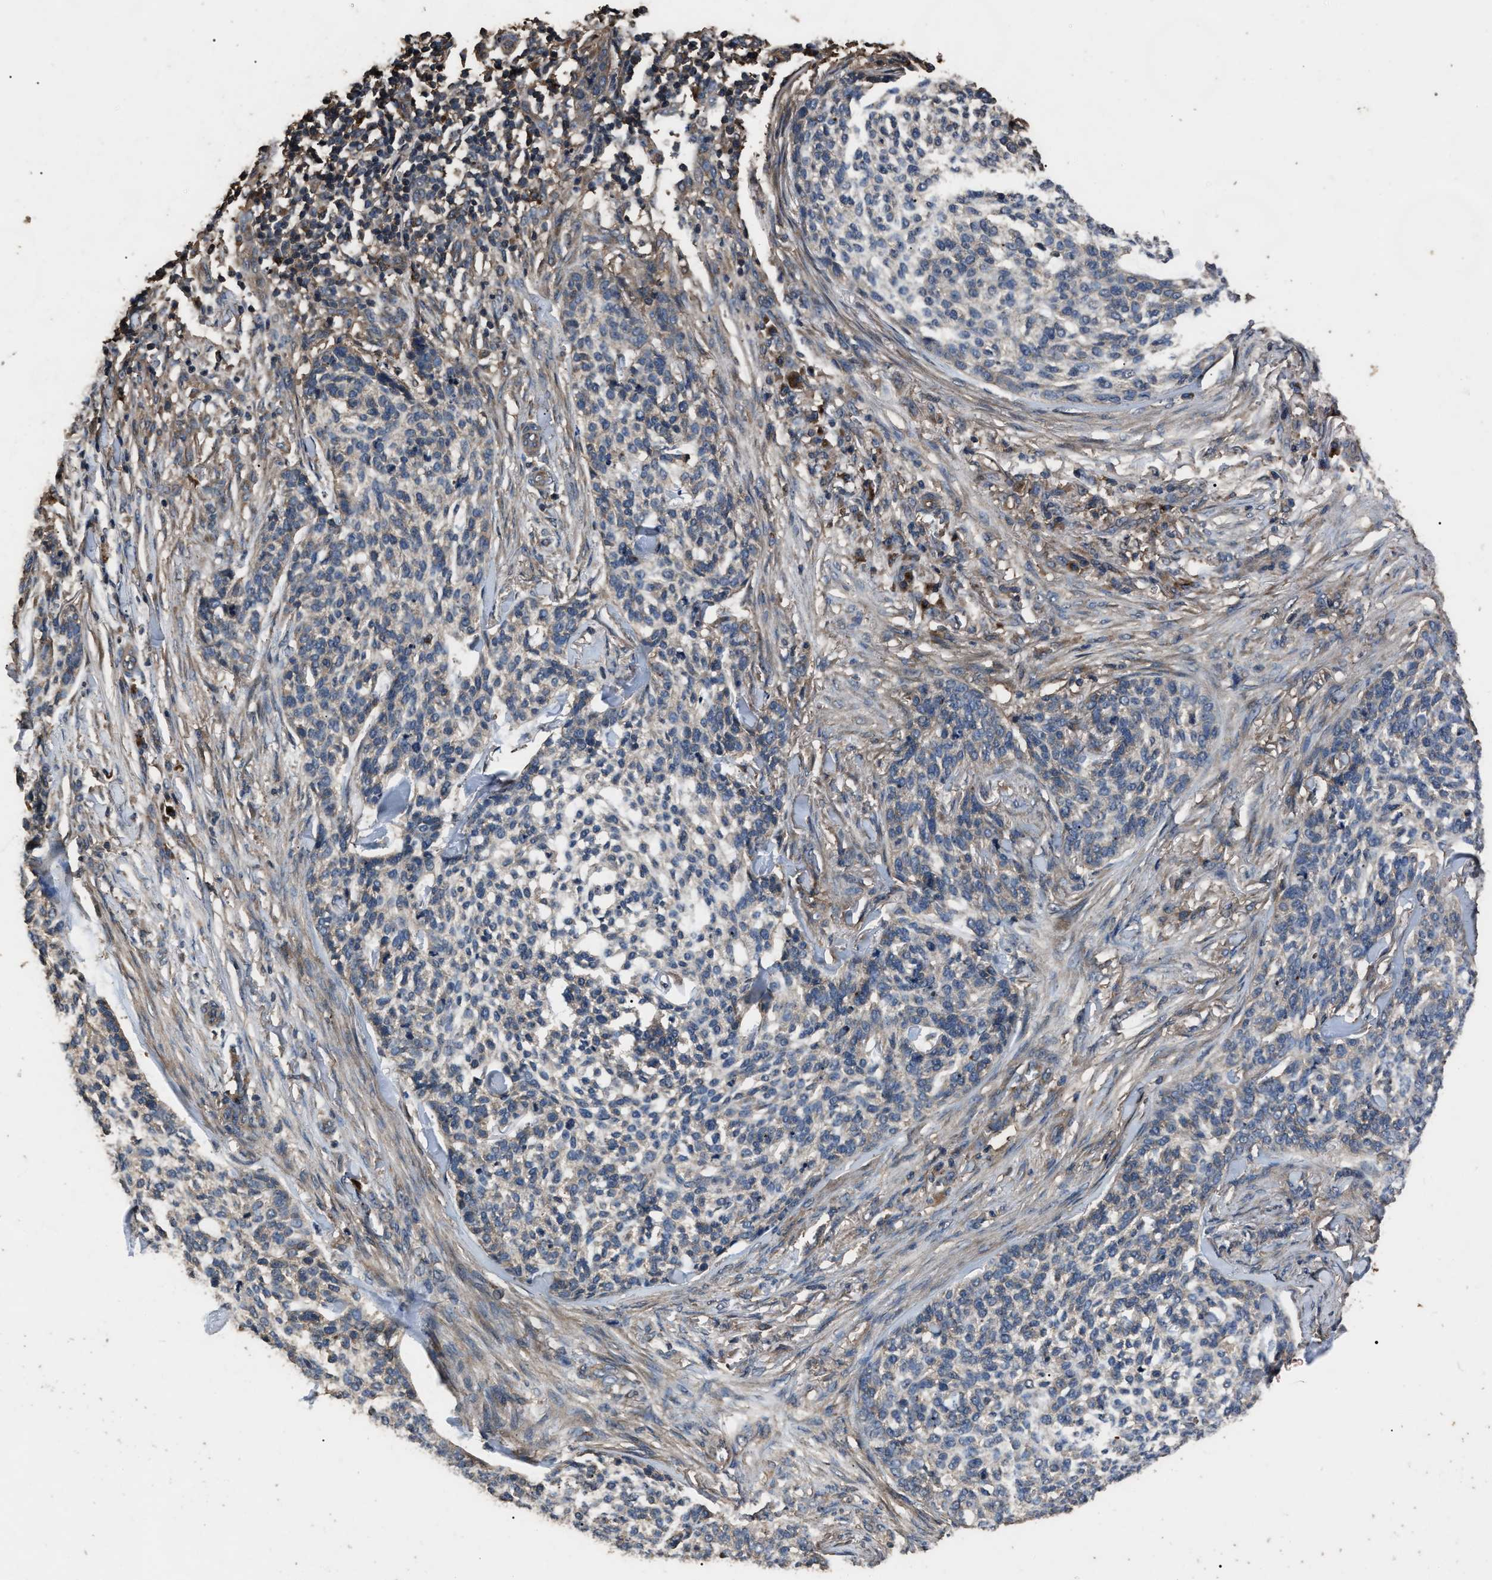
{"staining": {"intensity": "negative", "quantity": "none", "location": "none"}, "tissue": "skin cancer", "cell_type": "Tumor cells", "image_type": "cancer", "snomed": [{"axis": "morphology", "description": "Basal cell carcinoma"}, {"axis": "topography", "description": "Skin"}], "caption": "Tumor cells show no significant positivity in skin cancer (basal cell carcinoma).", "gene": "RNF216", "patient": {"sex": "female", "age": 64}}